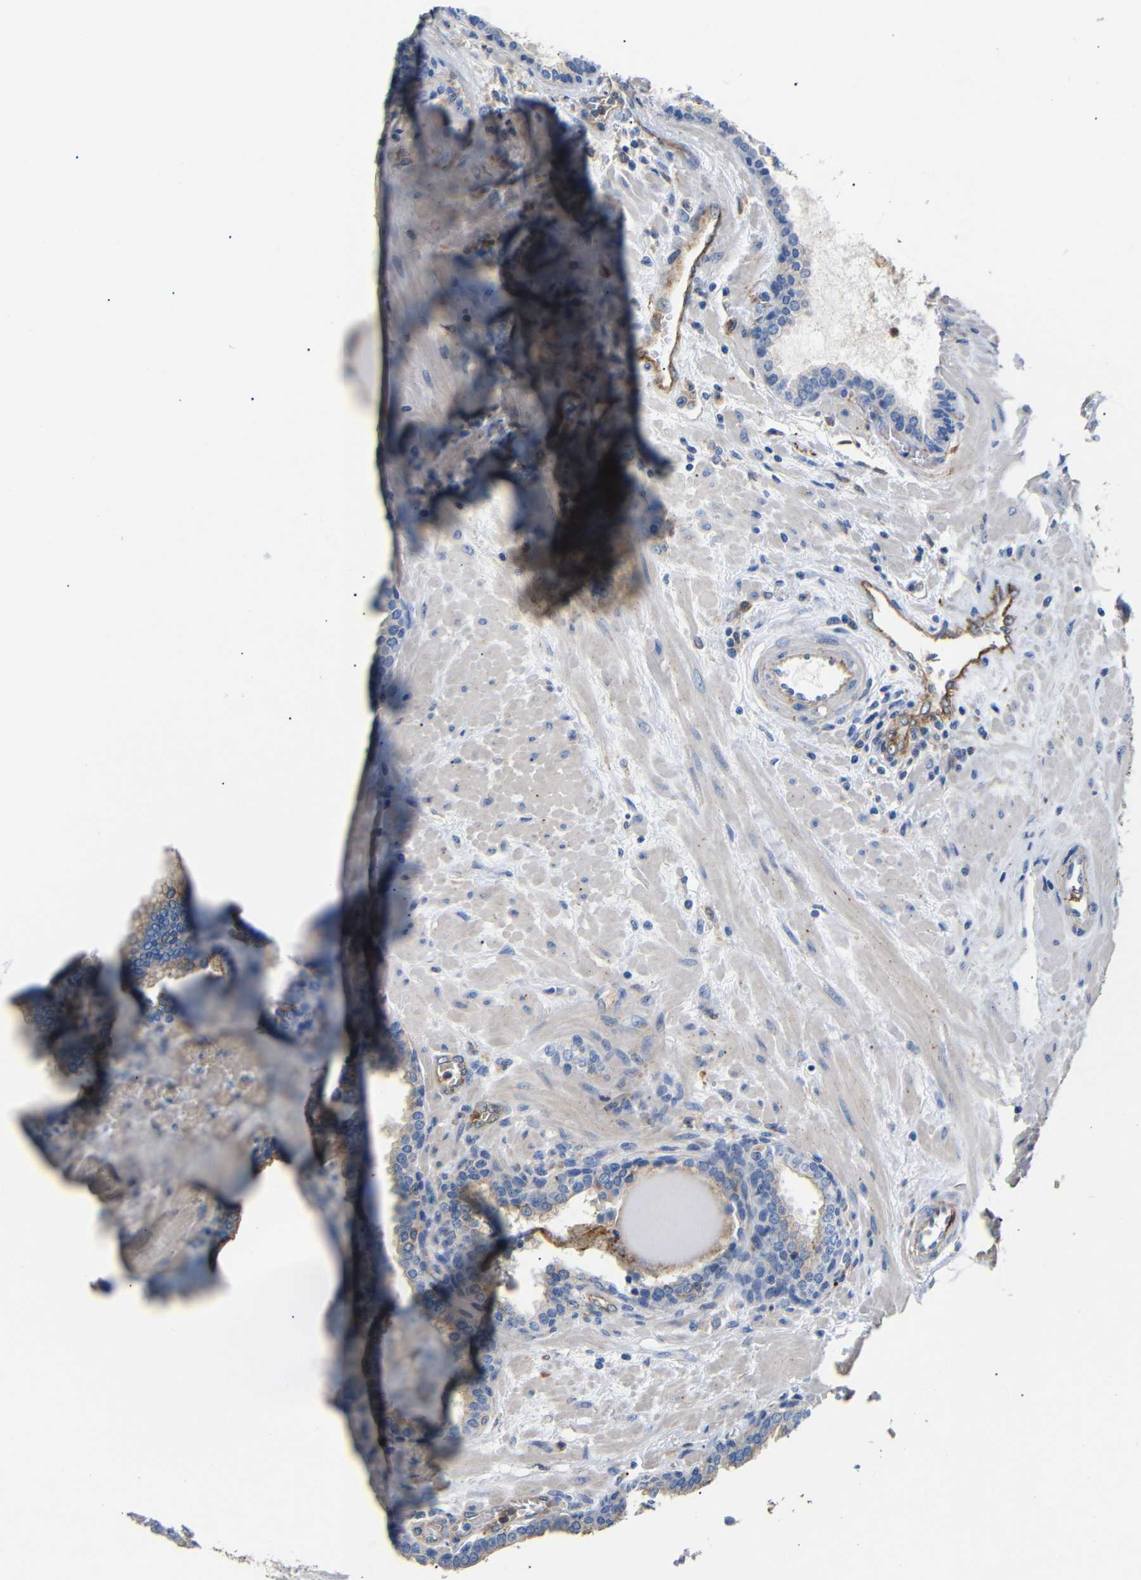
{"staining": {"intensity": "moderate", "quantity": "<25%", "location": "cytoplasmic/membranous"}, "tissue": "prostate", "cell_type": "Glandular cells", "image_type": "normal", "snomed": [{"axis": "morphology", "description": "Normal tissue, NOS"}, {"axis": "topography", "description": "Prostate"}], "caption": "Moderate cytoplasmic/membranous positivity for a protein is present in about <25% of glandular cells of benign prostate using IHC.", "gene": "SDCBP", "patient": {"sex": "male", "age": 51}}